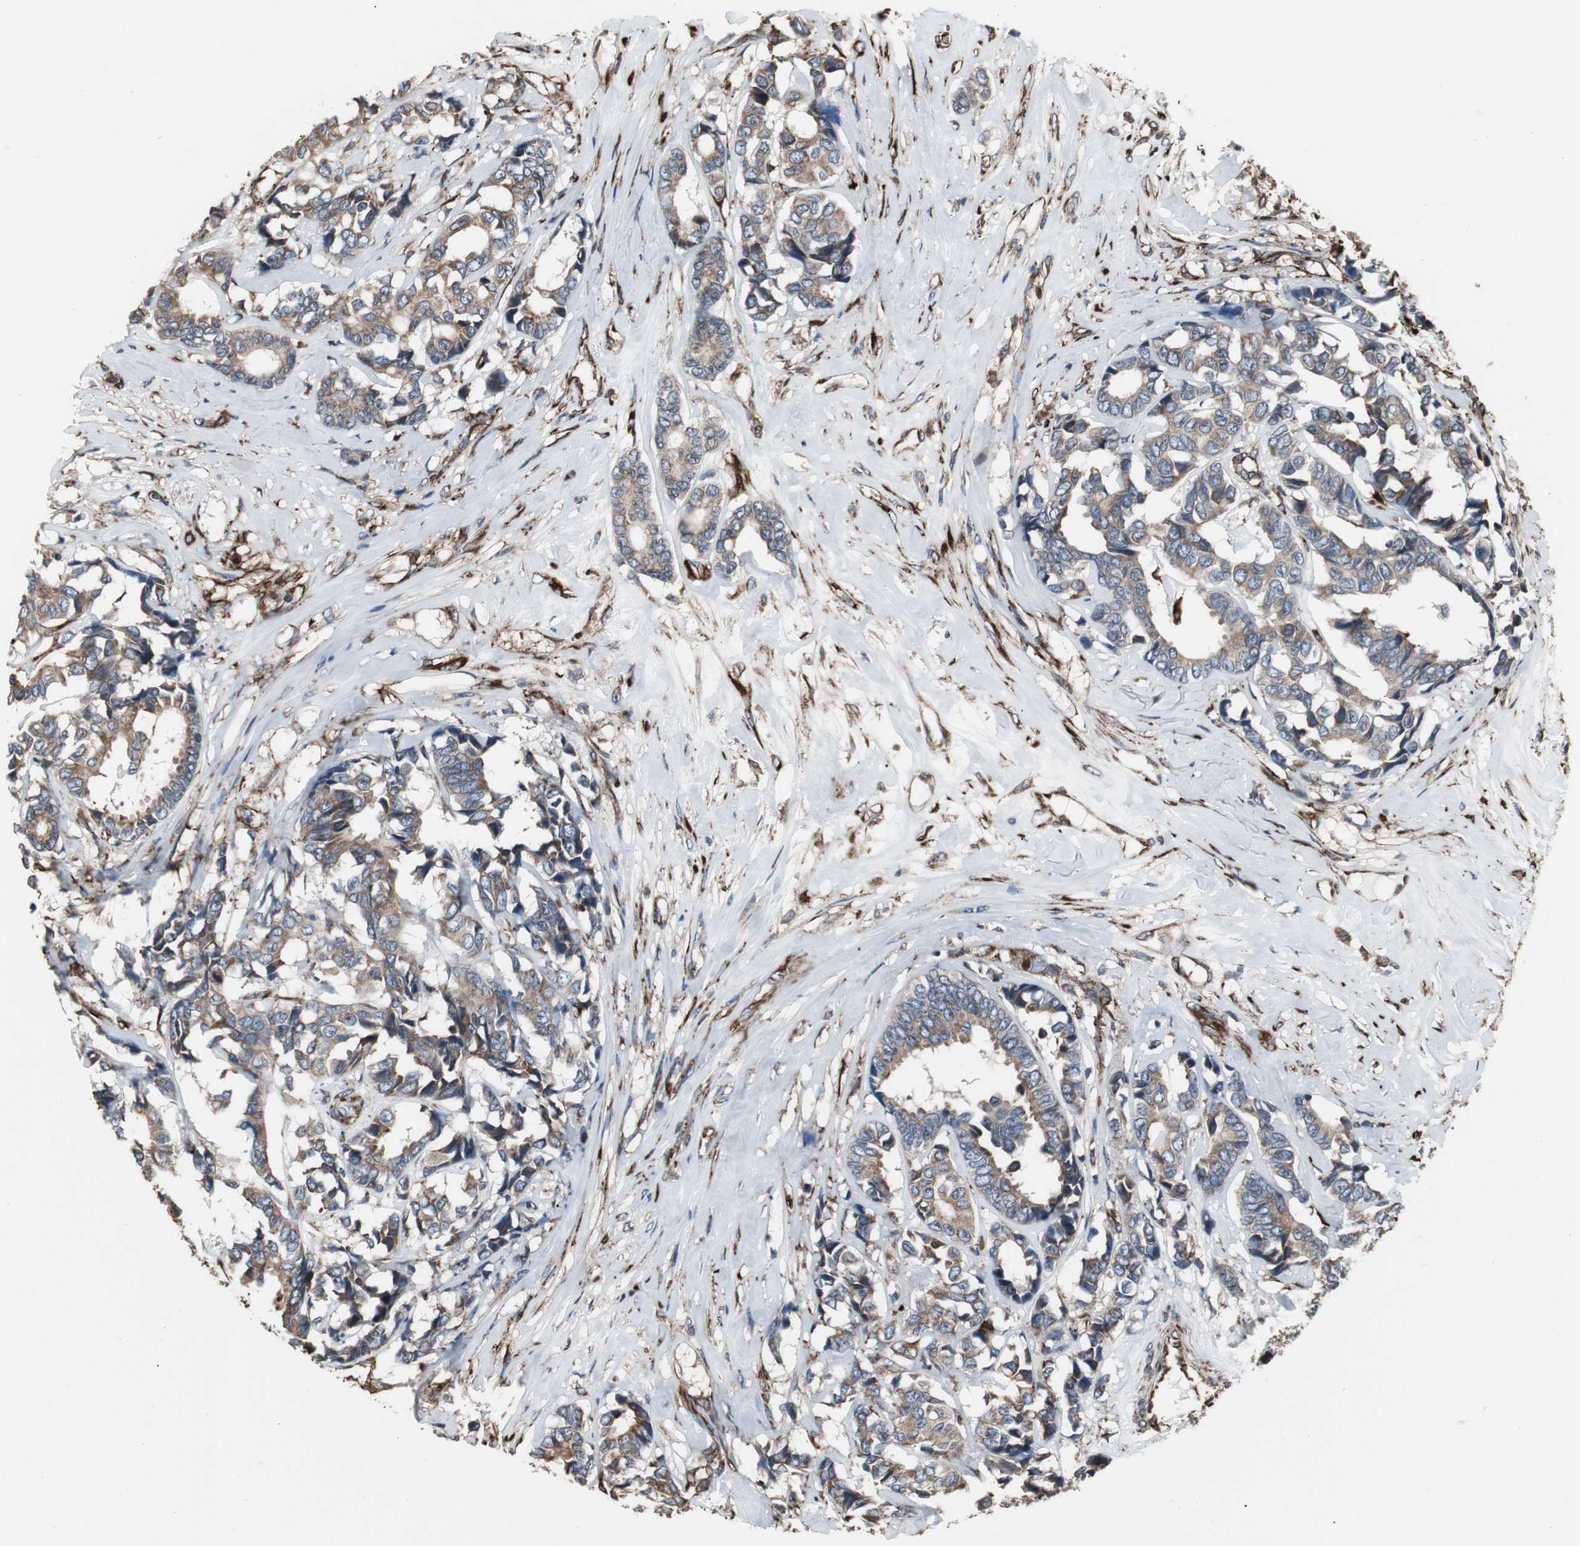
{"staining": {"intensity": "moderate", "quantity": ">75%", "location": "cytoplasmic/membranous"}, "tissue": "breast cancer", "cell_type": "Tumor cells", "image_type": "cancer", "snomed": [{"axis": "morphology", "description": "Duct carcinoma"}, {"axis": "topography", "description": "Breast"}], "caption": "Human breast cancer stained with a protein marker shows moderate staining in tumor cells.", "gene": "CALU", "patient": {"sex": "female", "age": 87}}